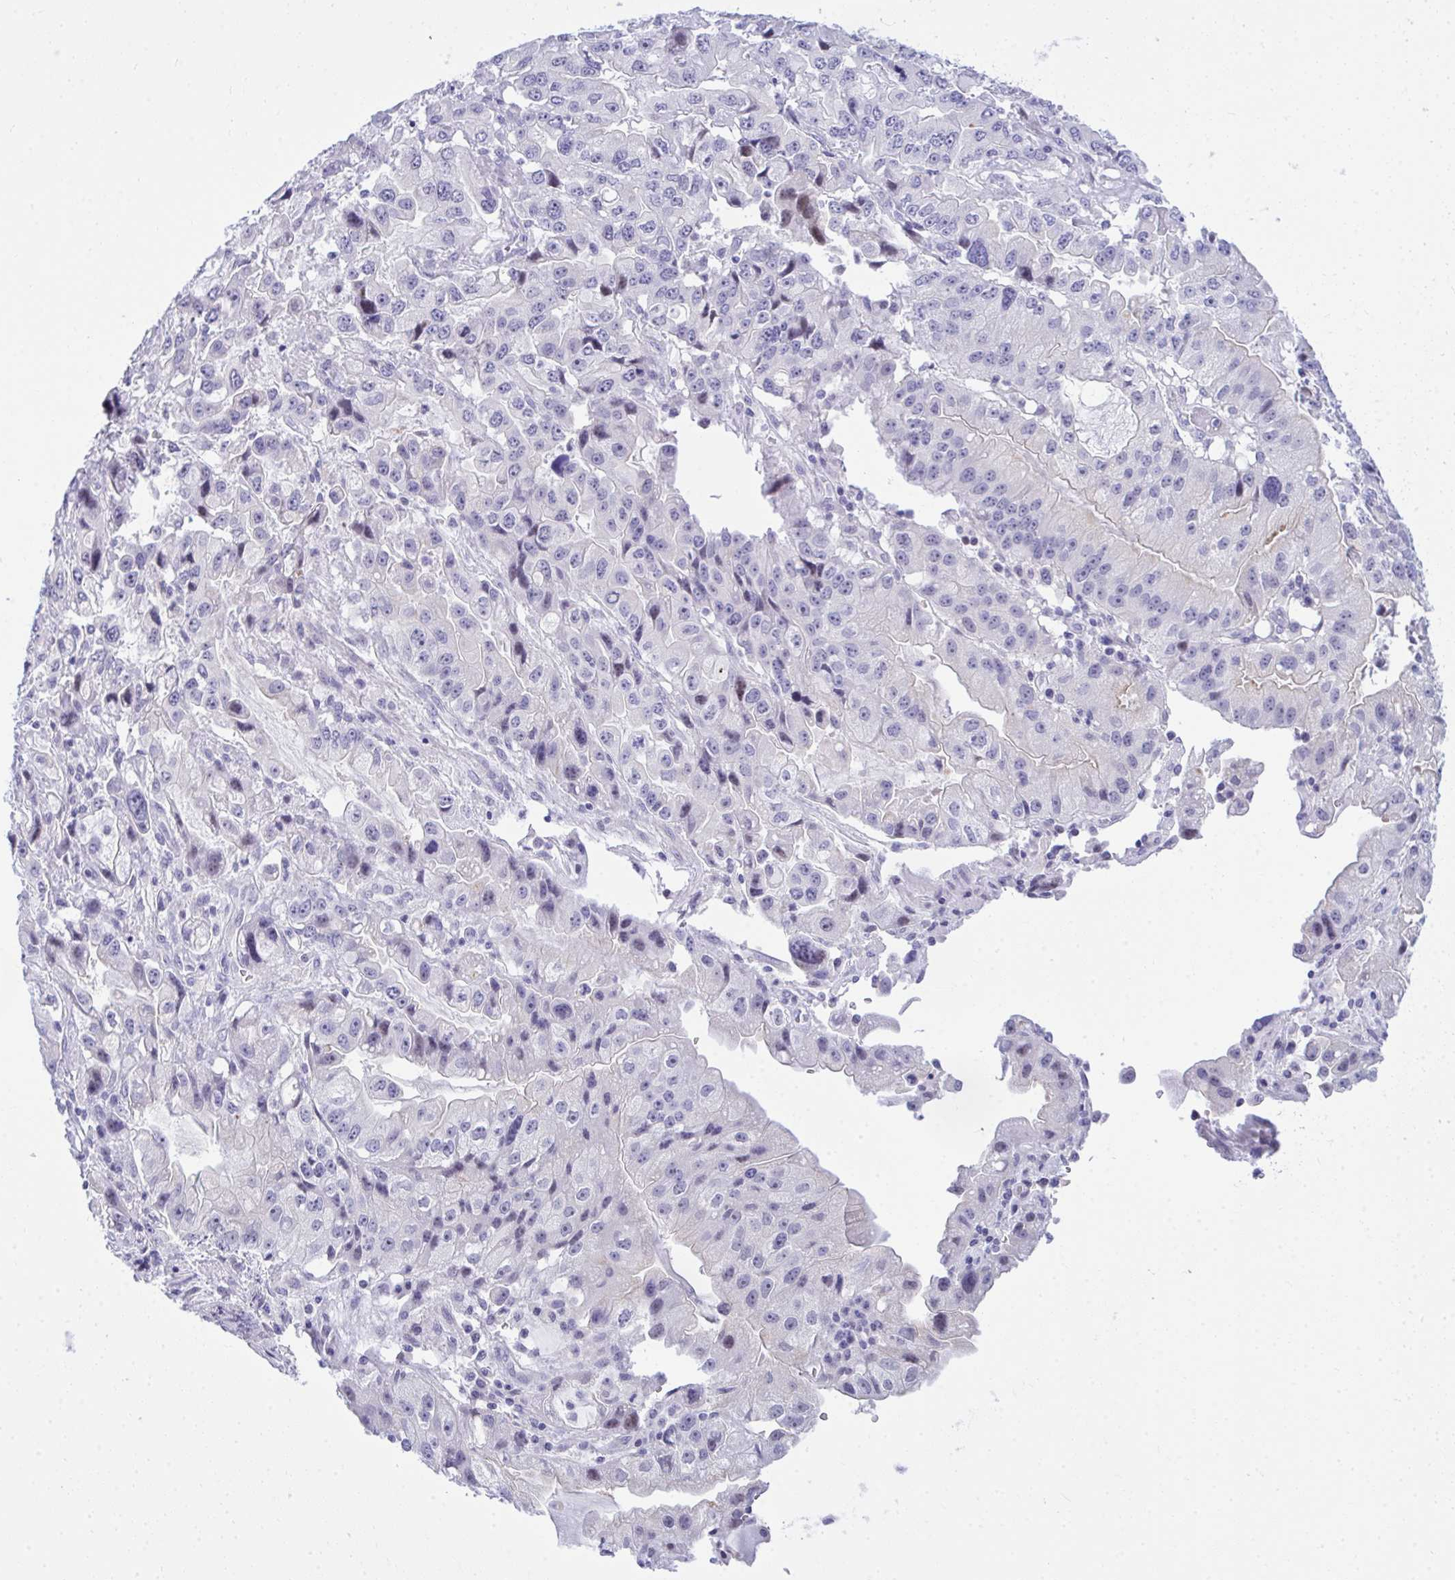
{"staining": {"intensity": "negative", "quantity": "none", "location": "none"}, "tissue": "stomach cancer", "cell_type": "Tumor cells", "image_type": "cancer", "snomed": [{"axis": "morphology", "description": "Adenocarcinoma, NOS"}, {"axis": "topography", "description": "Stomach, lower"}], "caption": "IHC photomicrograph of human stomach adenocarcinoma stained for a protein (brown), which reveals no staining in tumor cells. (DAB (3,3'-diaminobenzidine) immunohistochemistry, high magnification).", "gene": "EID3", "patient": {"sex": "female", "age": 93}}